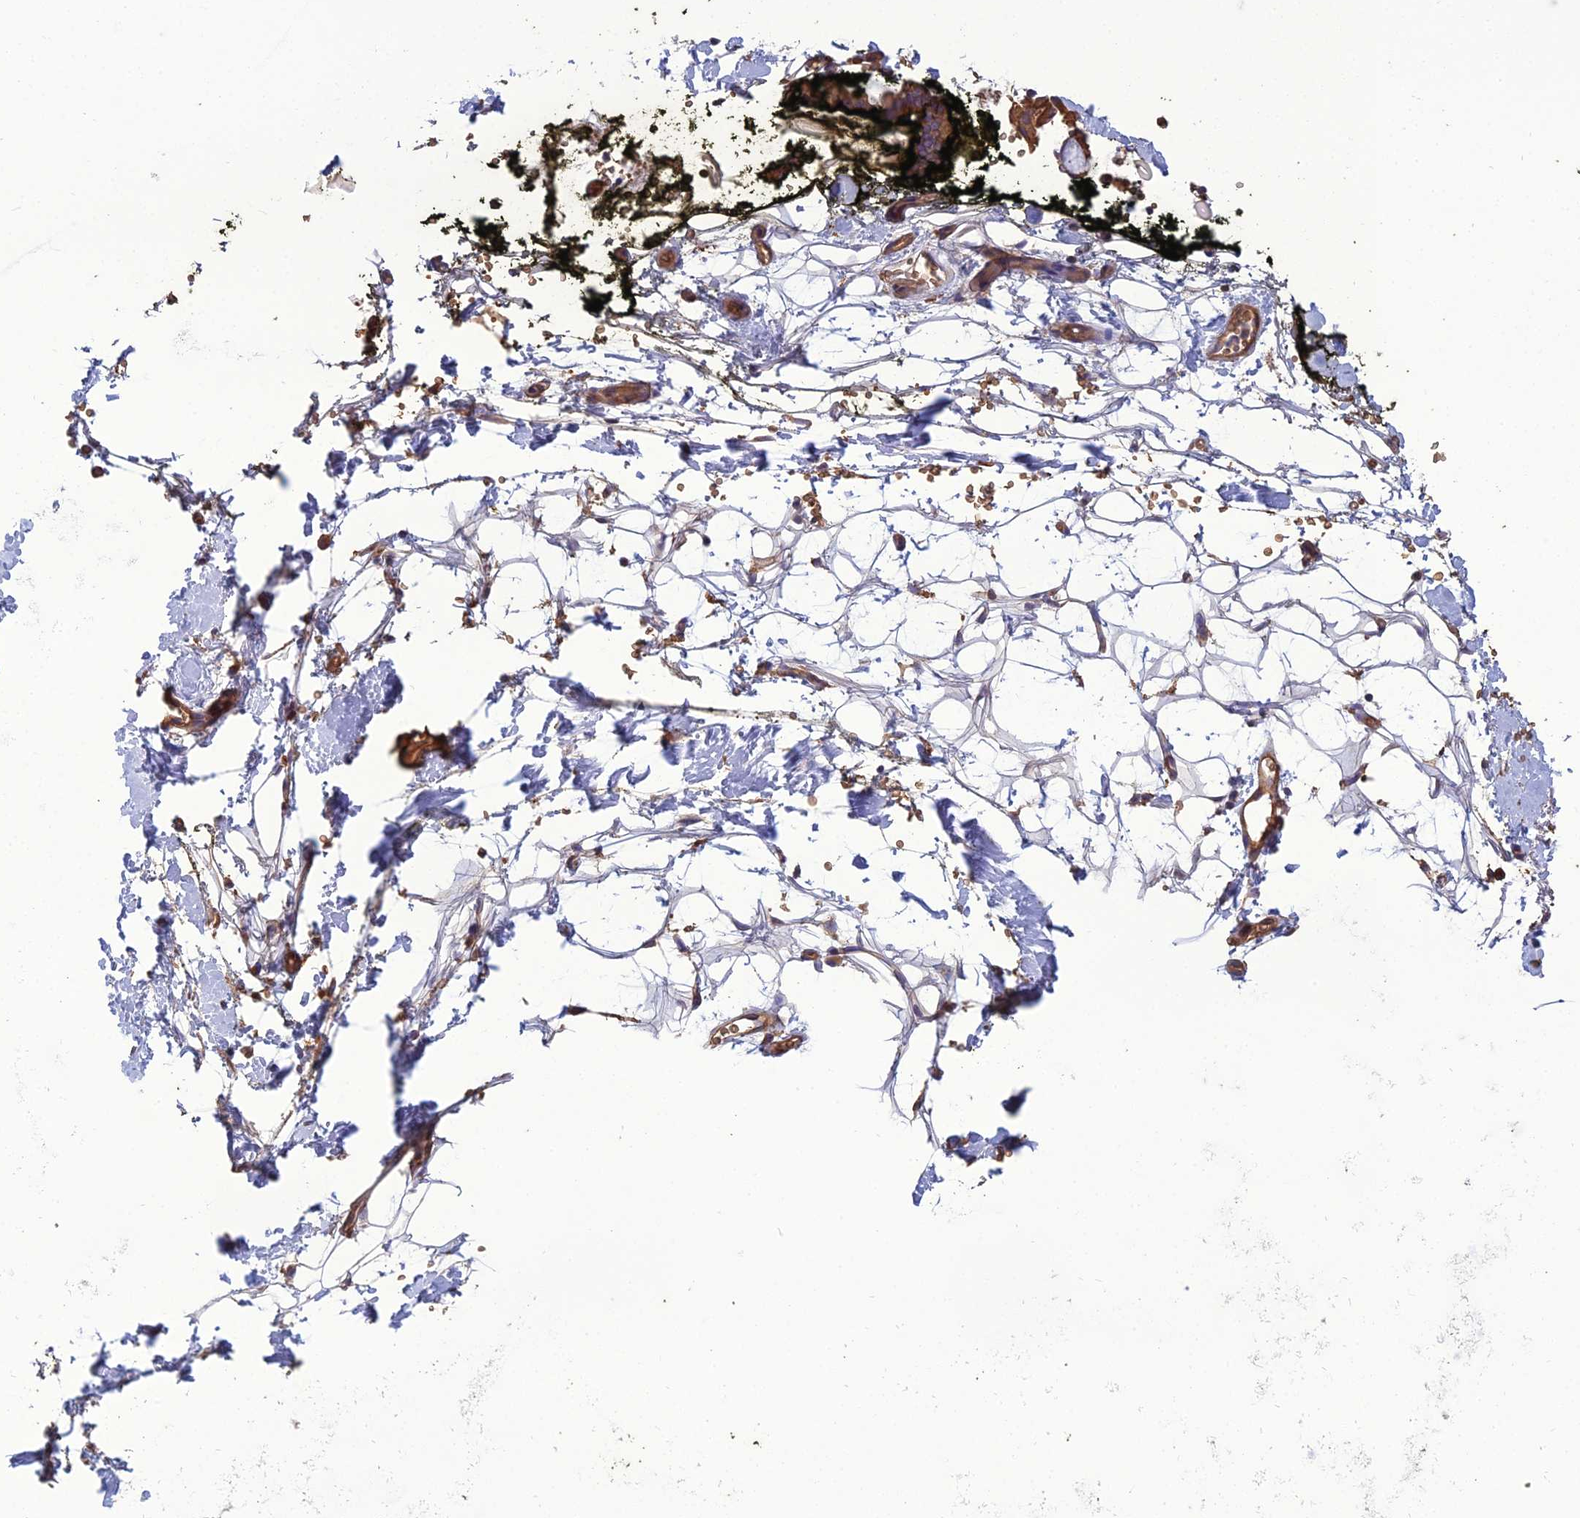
{"staining": {"intensity": "moderate", "quantity": "<25%", "location": "cytoplasmic/membranous"}, "tissue": "adipose tissue", "cell_type": "Adipocytes", "image_type": "normal", "snomed": [{"axis": "morphology", "description": "Normal tissue, NOS"}, {"axis": "morphology", "description": "Adenocarcinoma, NOS"}, {"axis": "topography", "description": "Pancreas"}, {"axis": "topography", "description": "Peripheral nerve tissue"}], "caption": "The micrograph reveals a brown stain indicating the presence of a protein in the cytoplasmic/membranous of adipocytes in adipose tissue. (IHC, brightfield microscopy, high magnification).", "gene": "GALR2", "patient": {"sex": "male", "age": 59}}